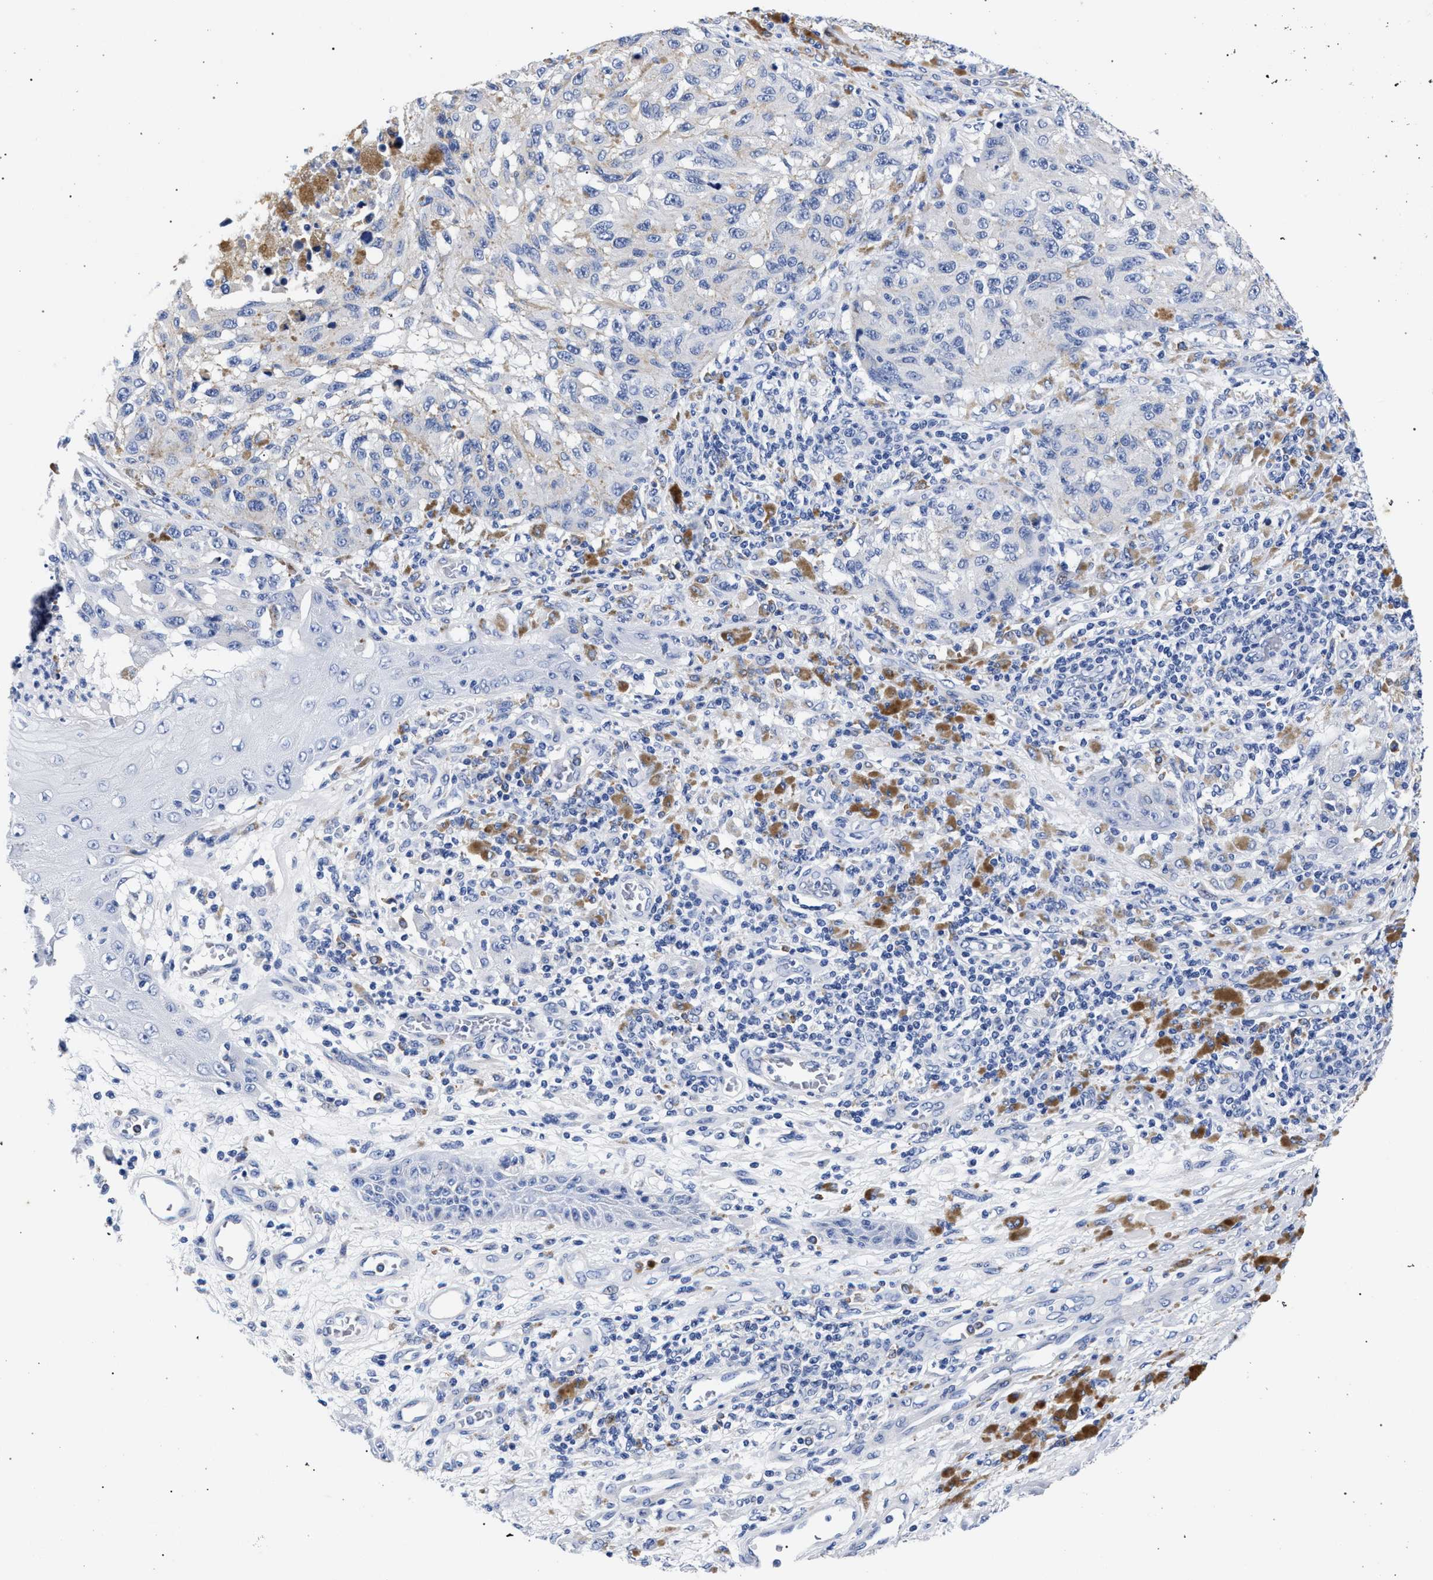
{"staining": {"intensity": "negative", "quantity": "none", "location": "none"}, "tissue": "melanoma", "cell_type": "Tumor cells", "image_type": "cancer", "snomed": [{"axis": "morphology", "description": "Malignant melanoma, NOS"}, {"axis": "topography", "description": "Skin"}], "caption": "Tumor cells are negative for brown protein staining in malignant melanoma. (Brightfield microscopy of DAB (3,3'-diaminobenzidine) IHC at high magnification).", "gene": "AKAP4", "patient": {"sex": "female", "age": 73}}